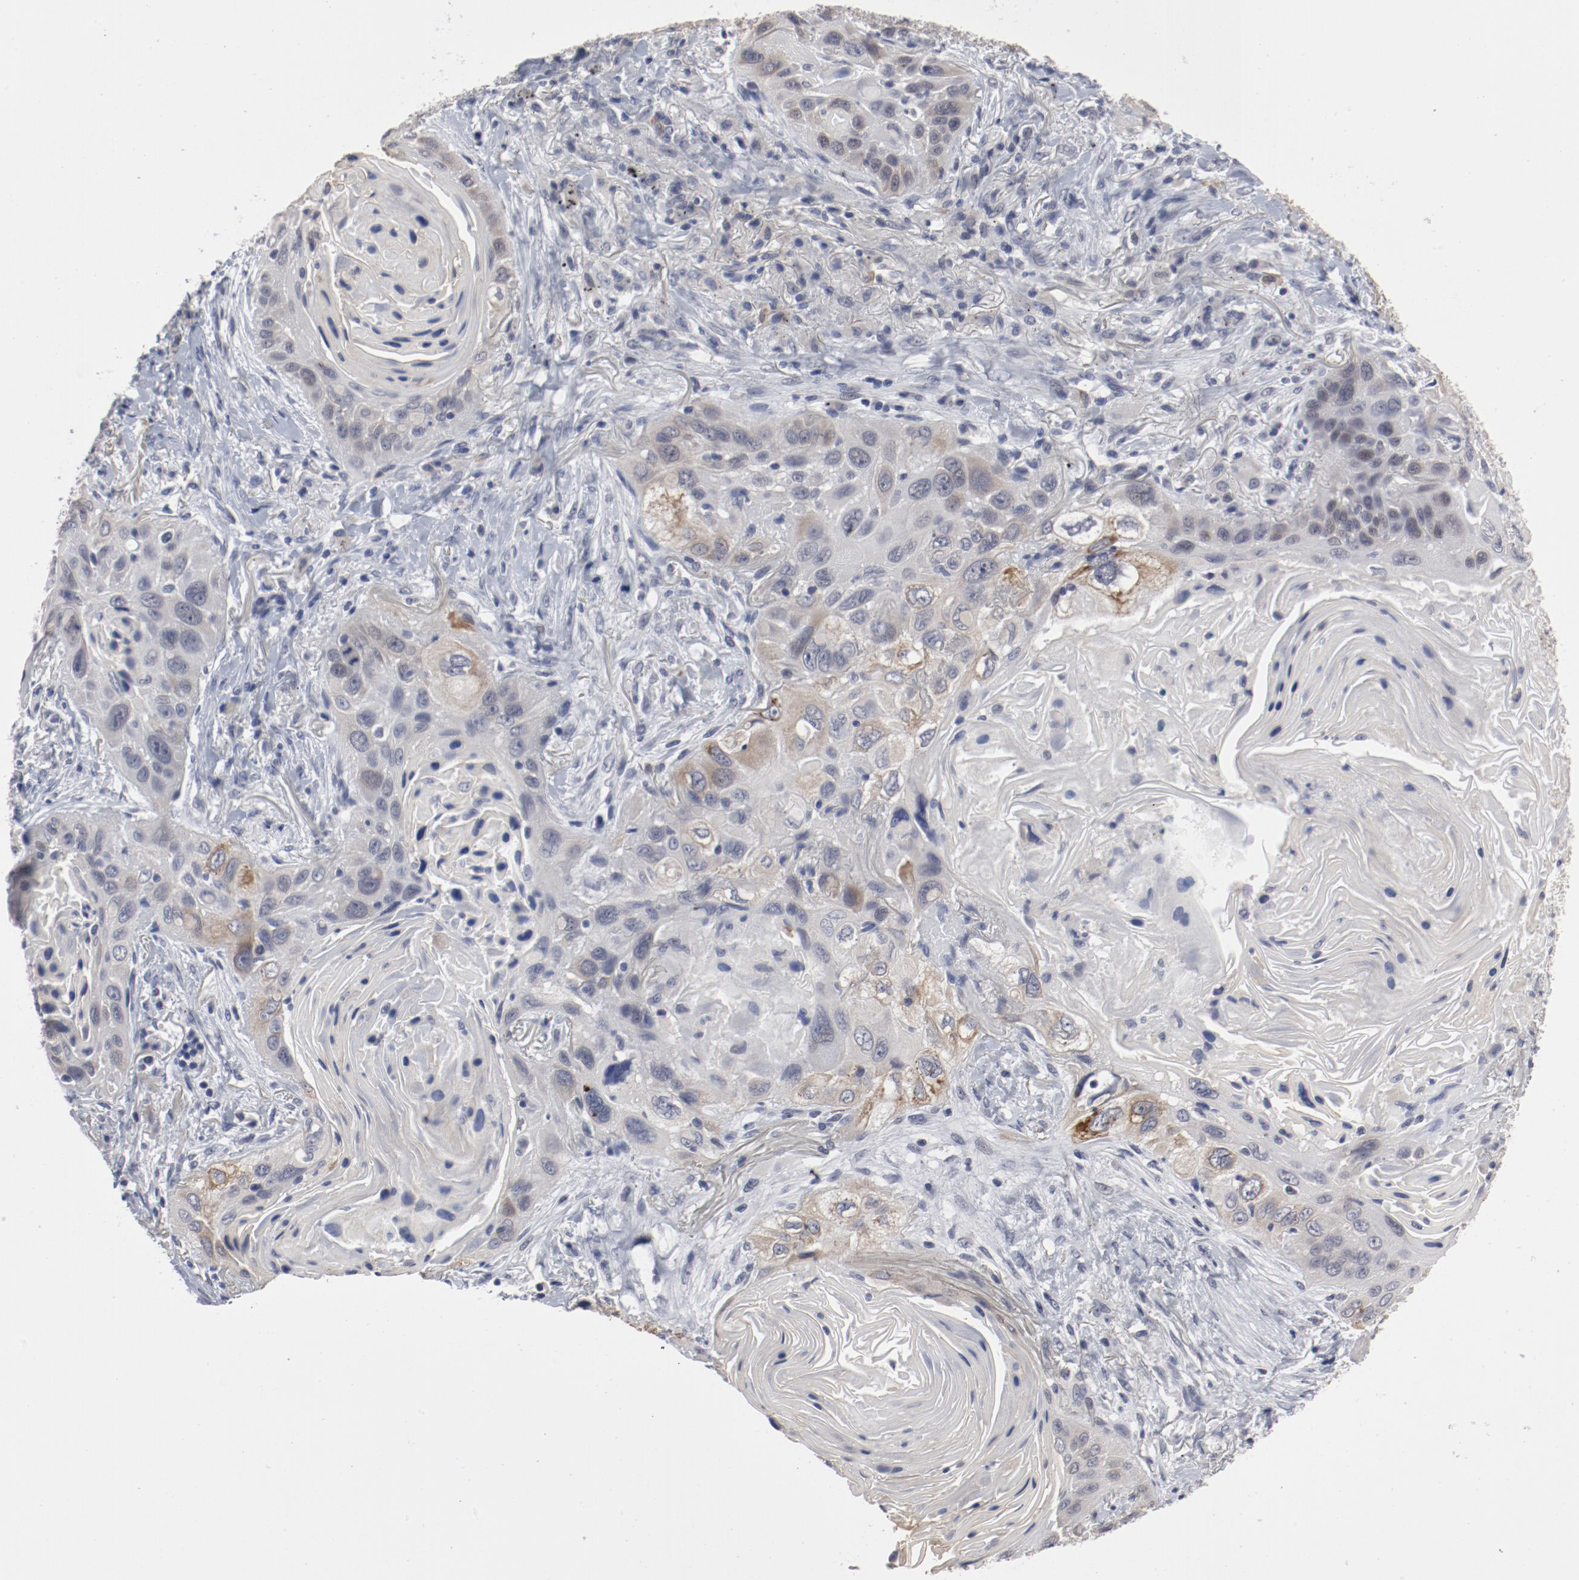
{"staining": {"intensity": "weak", "quantity": "<25%", "location": "cytoplasmic/membranous"}, "tissue": "lung cancer", "cell_type": "Tumor cells", "image_type": "cancer", "snomed": [{"axis": "morphology", "description": "Squamous cell carcinoma, NOS"}, {"axis": "topography", "description": "Lung"}], "caption": "This photomicrograph is of lung squamous cell carcinoma stained with IHC to label a protein in brown with the nuclei are counter-stained blue. There is no positivity in tumor cells.", "gene": "ANKLE2", "patient": {"sex": "female", "age": 67}}